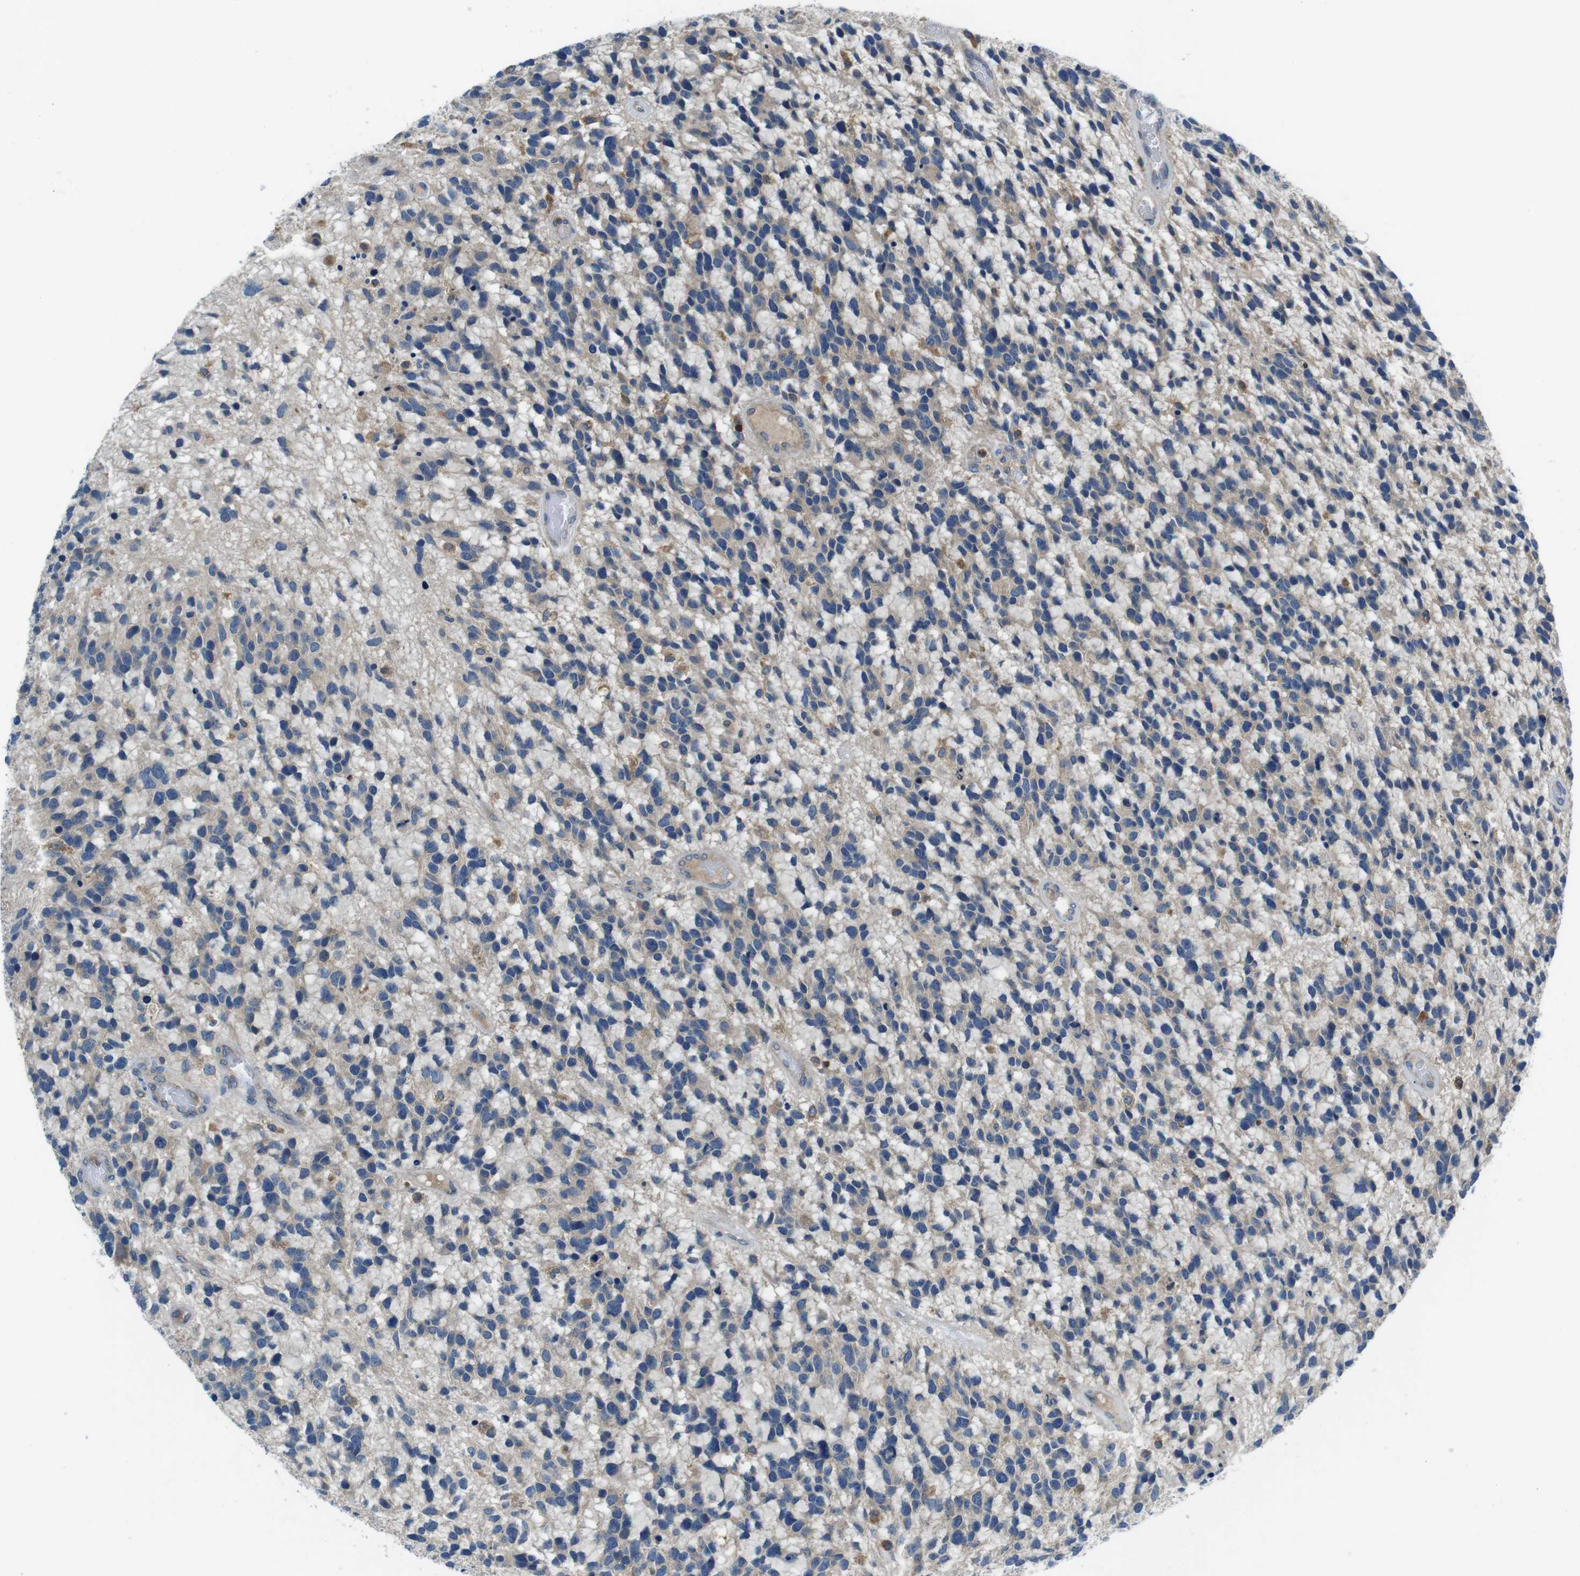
{"staining": {"intensity": "weak", "quantity": "<25%", "location": "cytoplasmic/membranous"}, "tissue": "glioma", "cell_type": "Tumor cells", "image_type": "cancer", "snomed": [{"axis": "morphology", "description": "Glioma, malignant, High grade"}, {"axis": "topography", "description": "Brain"}], "caption": "An immunohistochemistry photomicrograph of high-grade glioma (malignant) is shown. There is no staining in tumor cells of high-grade glioma (malignant).", "gene": "PIK3CD", "patient": {"sex": "female", "age": 58}}